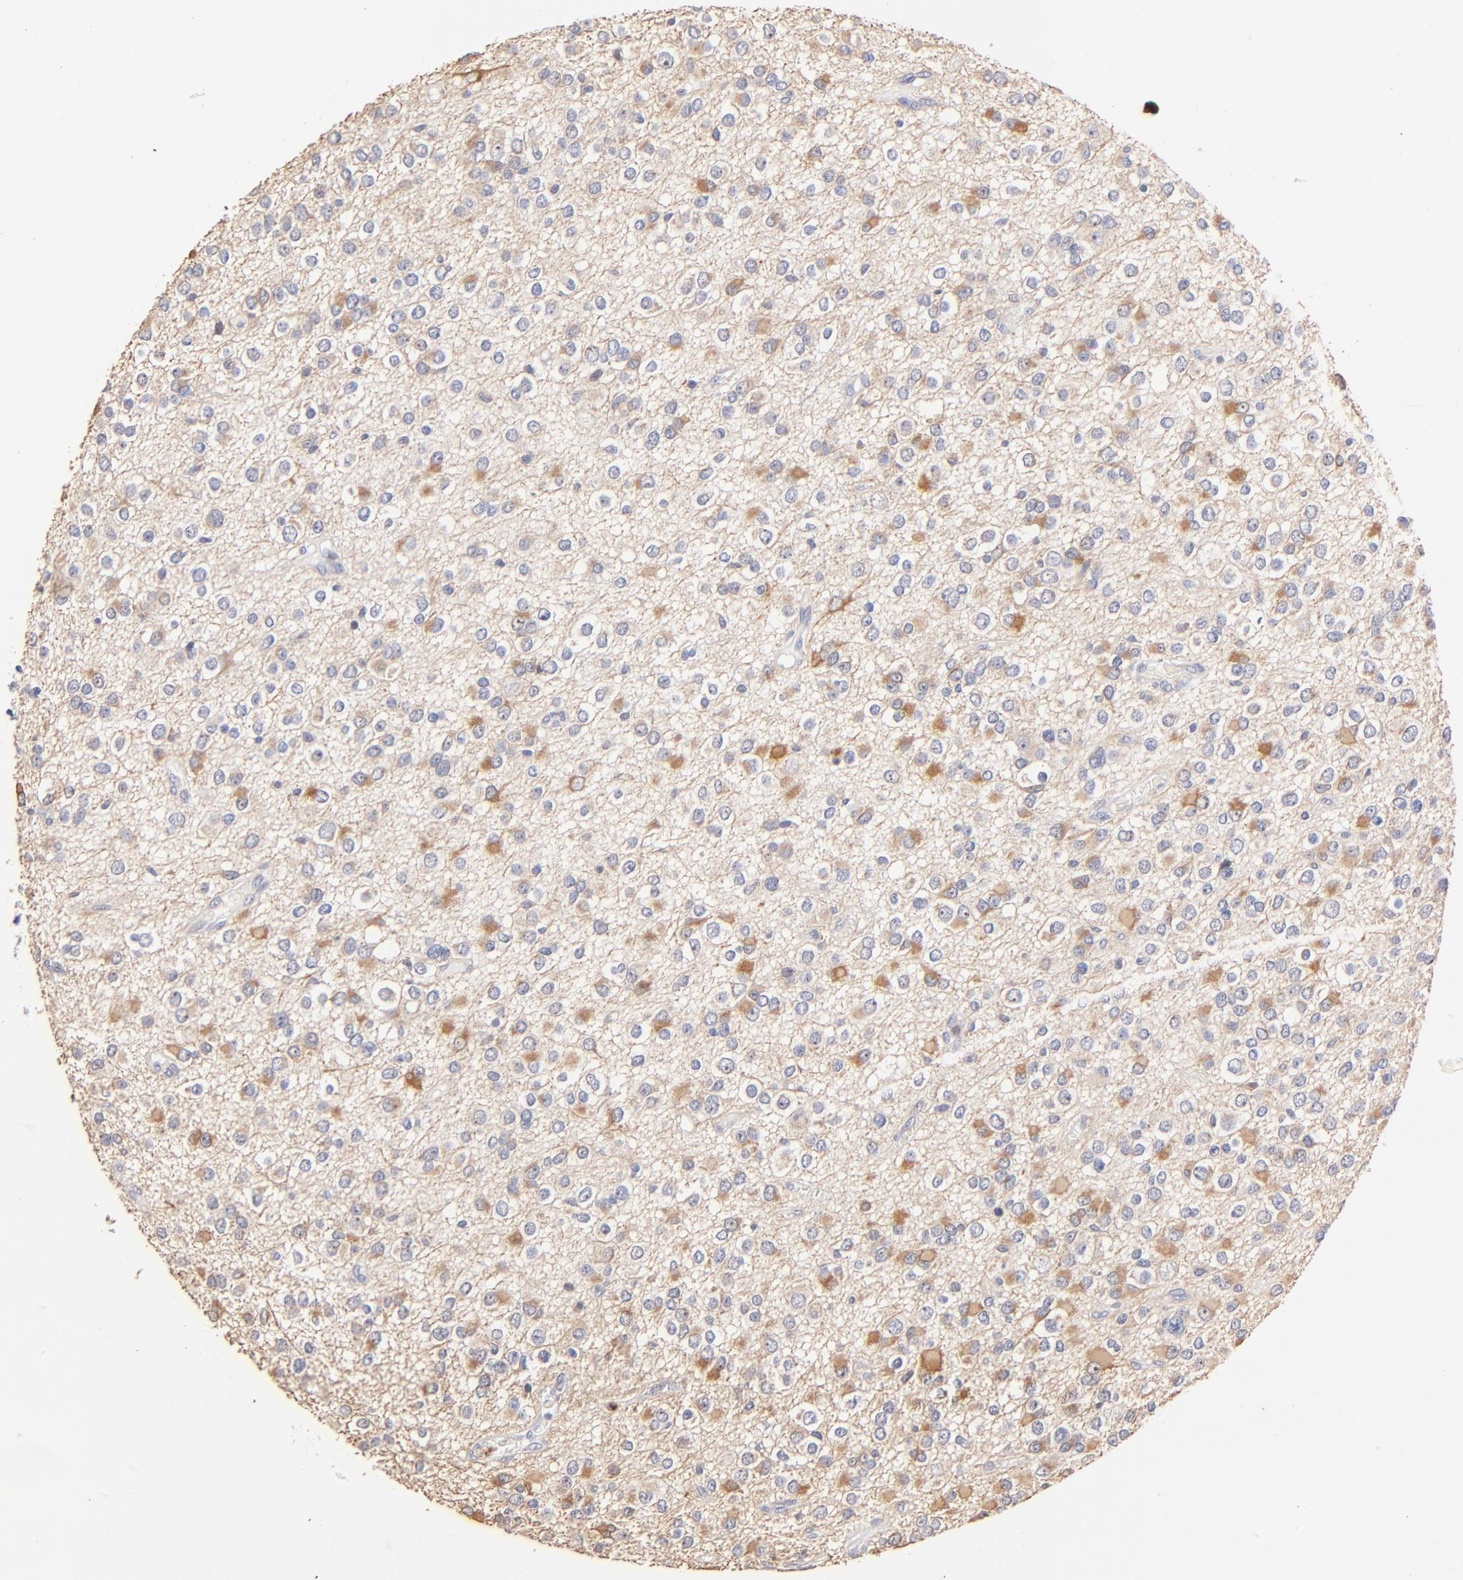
{"staining": {"intensity": "moderate", "quantity": "<25%", "location": "cytoplasmic/membranous"}, "tissue": "glioma", "cell_type": "Tumor cells", "image_type": "cancer", "snomed": [{"axis": "morphology", "description": "Glioma, malignant, Low grade"}, {"axis": "topography", "description": "Brain"}], "caption": "An image showing moderate cytoplasmic/membranous staining in about <25% of tumor cells in low-grade glioma (malignant), as visualized by brown immunohistochemical staining.", "gene": "BBOF1", "patient": {"sex": "male", "age": 42}}